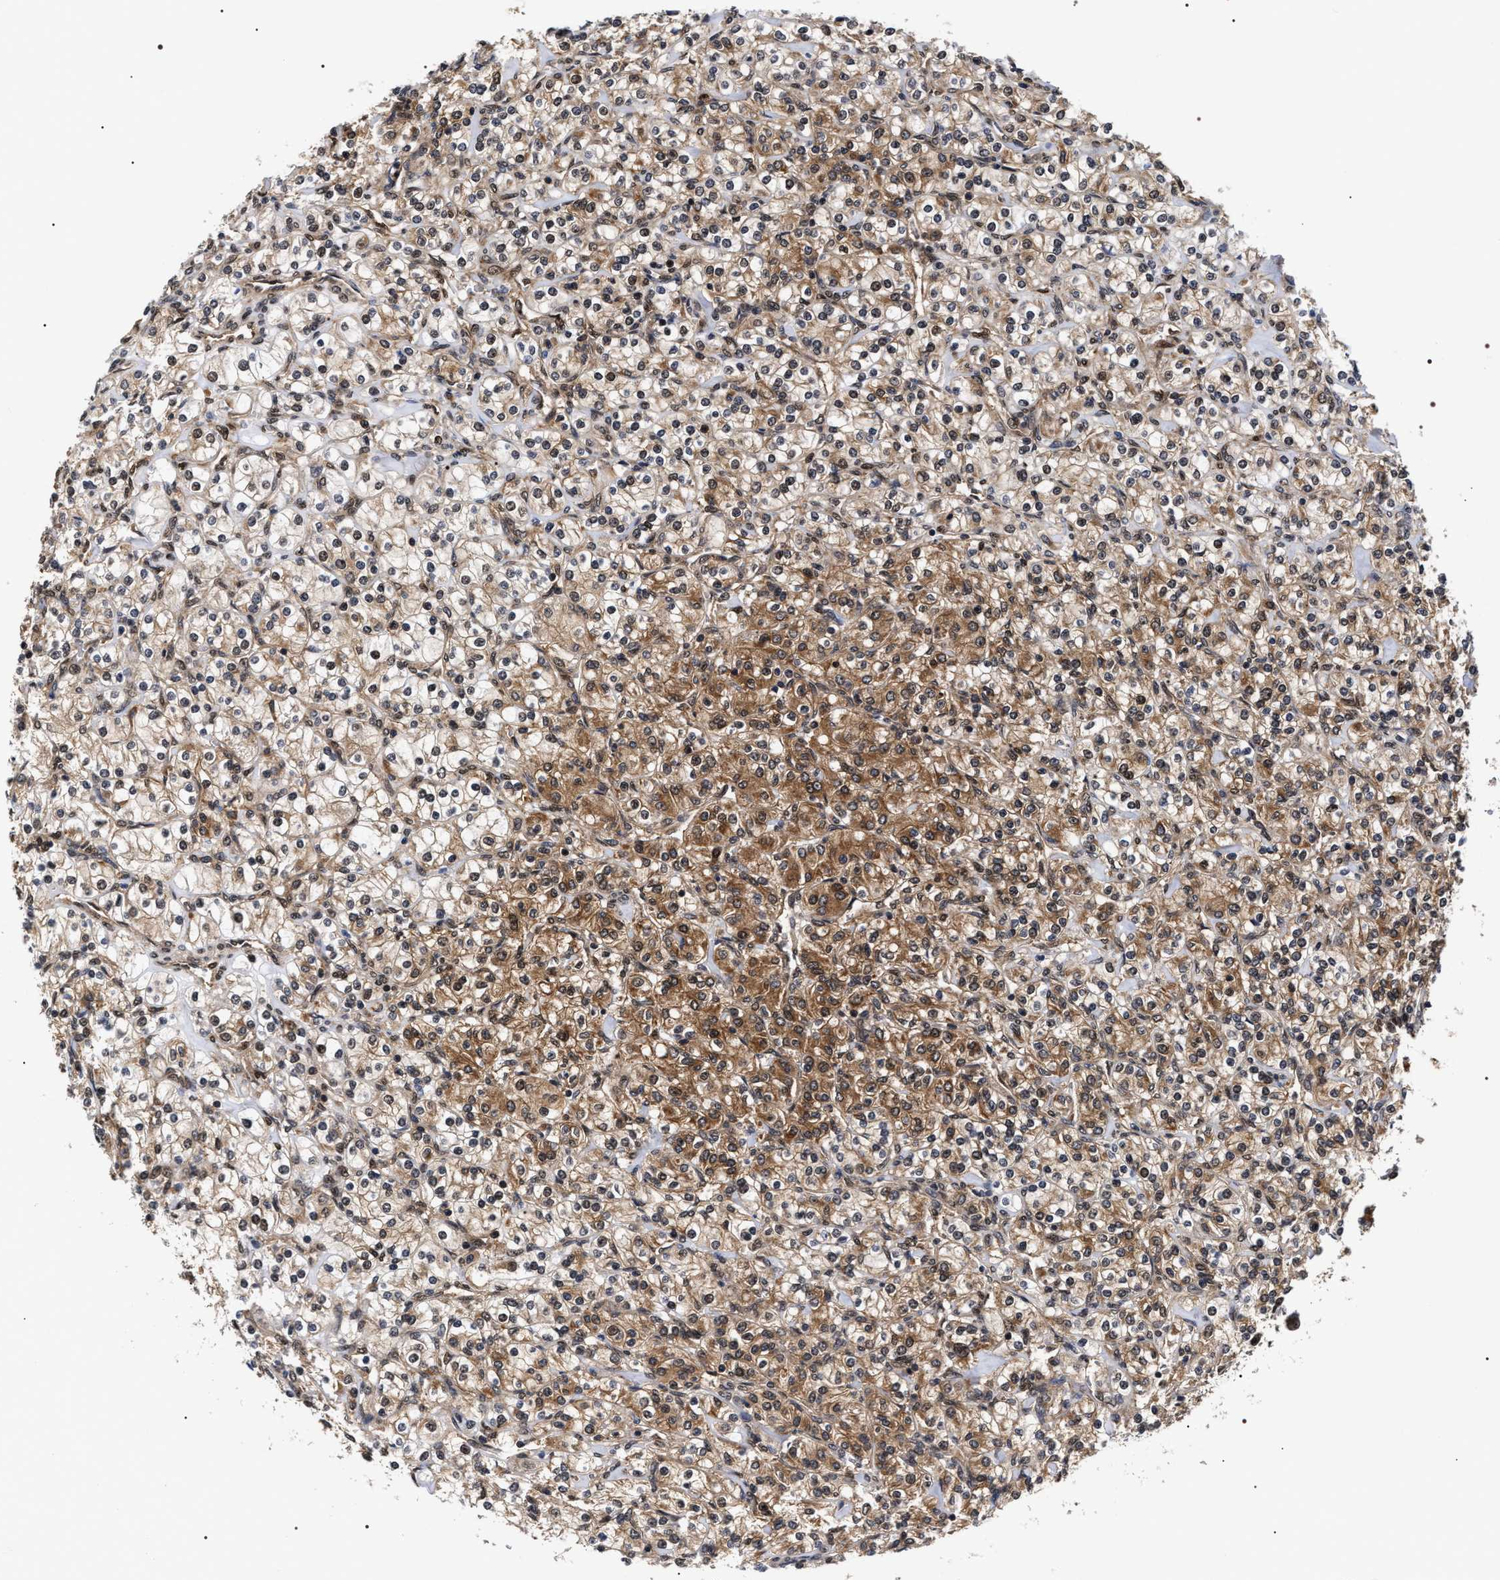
{"staining": {"intensity": "moderate", "quantity": ">75%", "location": "cytoplasmic/membranous,nuclear"}, "tissue": "renal cancer", "cell_type": "Tumor cells", "image_type": "cancer", "snomed": [{"axis": "morphology", "description": "Adenocarcinoma, NOS"}, {"axis": "topography", "description": "Kidney"}], "caption": "An immunohistochemistry photomicrograph of tumor tissue is shown. Protein staining in brown shows moderate cytoplasmic/membranous and nuclear positivity in adenocarcinoma (renal) within tumor cells. The staining was performed using DAB to visualize the protein expression in brown, while the nuclei were stained in blue with hematoxylin (Magnification: 20x).", "gene": "BAG6", "patient": {"sex": "male", "age": 77}}